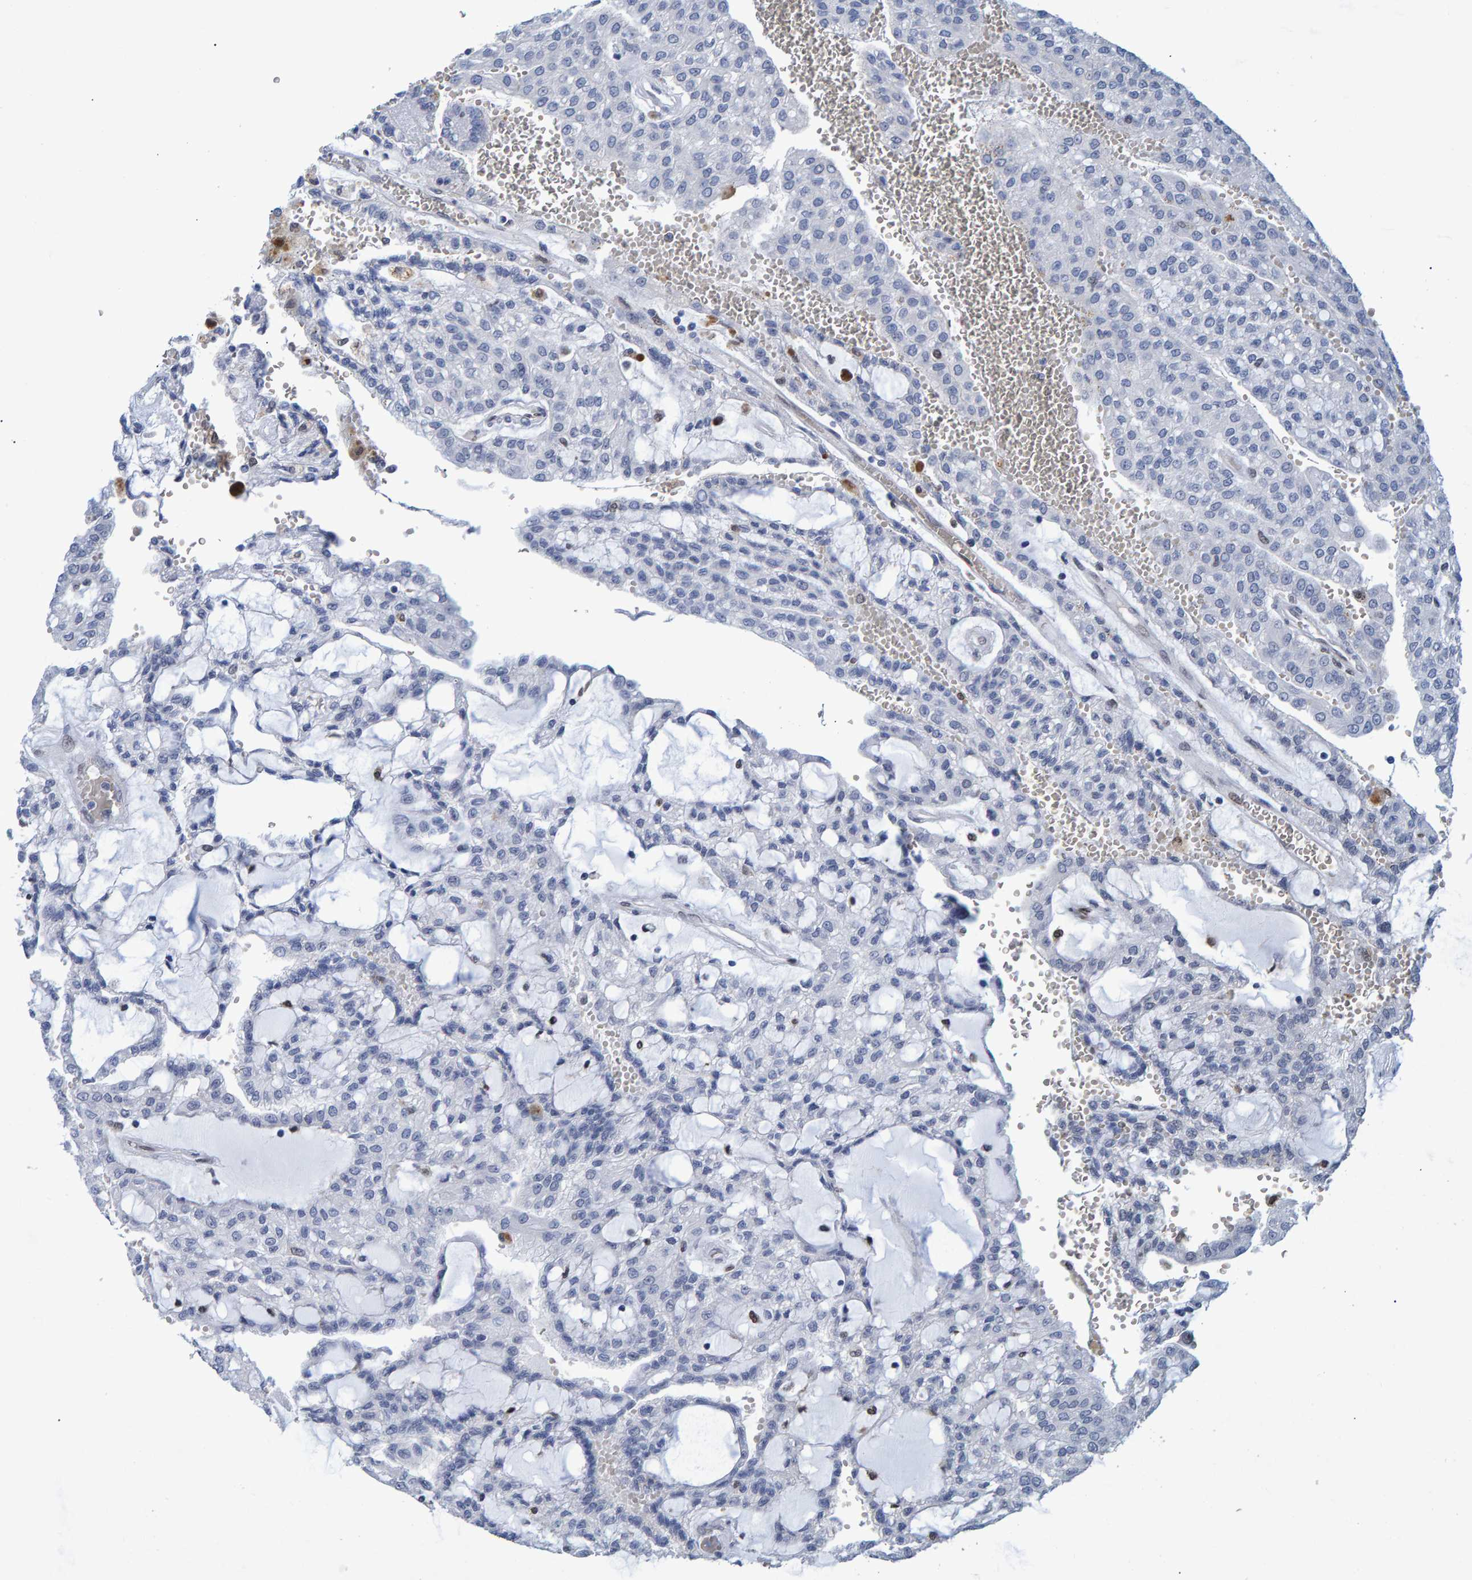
{"staining": {"intensity": "negative", "quantity": "none", "location": "none"}, "tissue": "renal cancer", "cell_type": "Tumor cells", "image_type": "cancer", "snomed": [{"axis": "morphology", "description": "Adenocarcinoma, NOS"}, {"axis": "topography", "description": "Kidney"}], "caption": "The histopathology image reveals no staining of tumor cells in renal cancer (adenocarcinoma).", "gene": "QKI", "patient": {"sex": "male", "age": 63}}